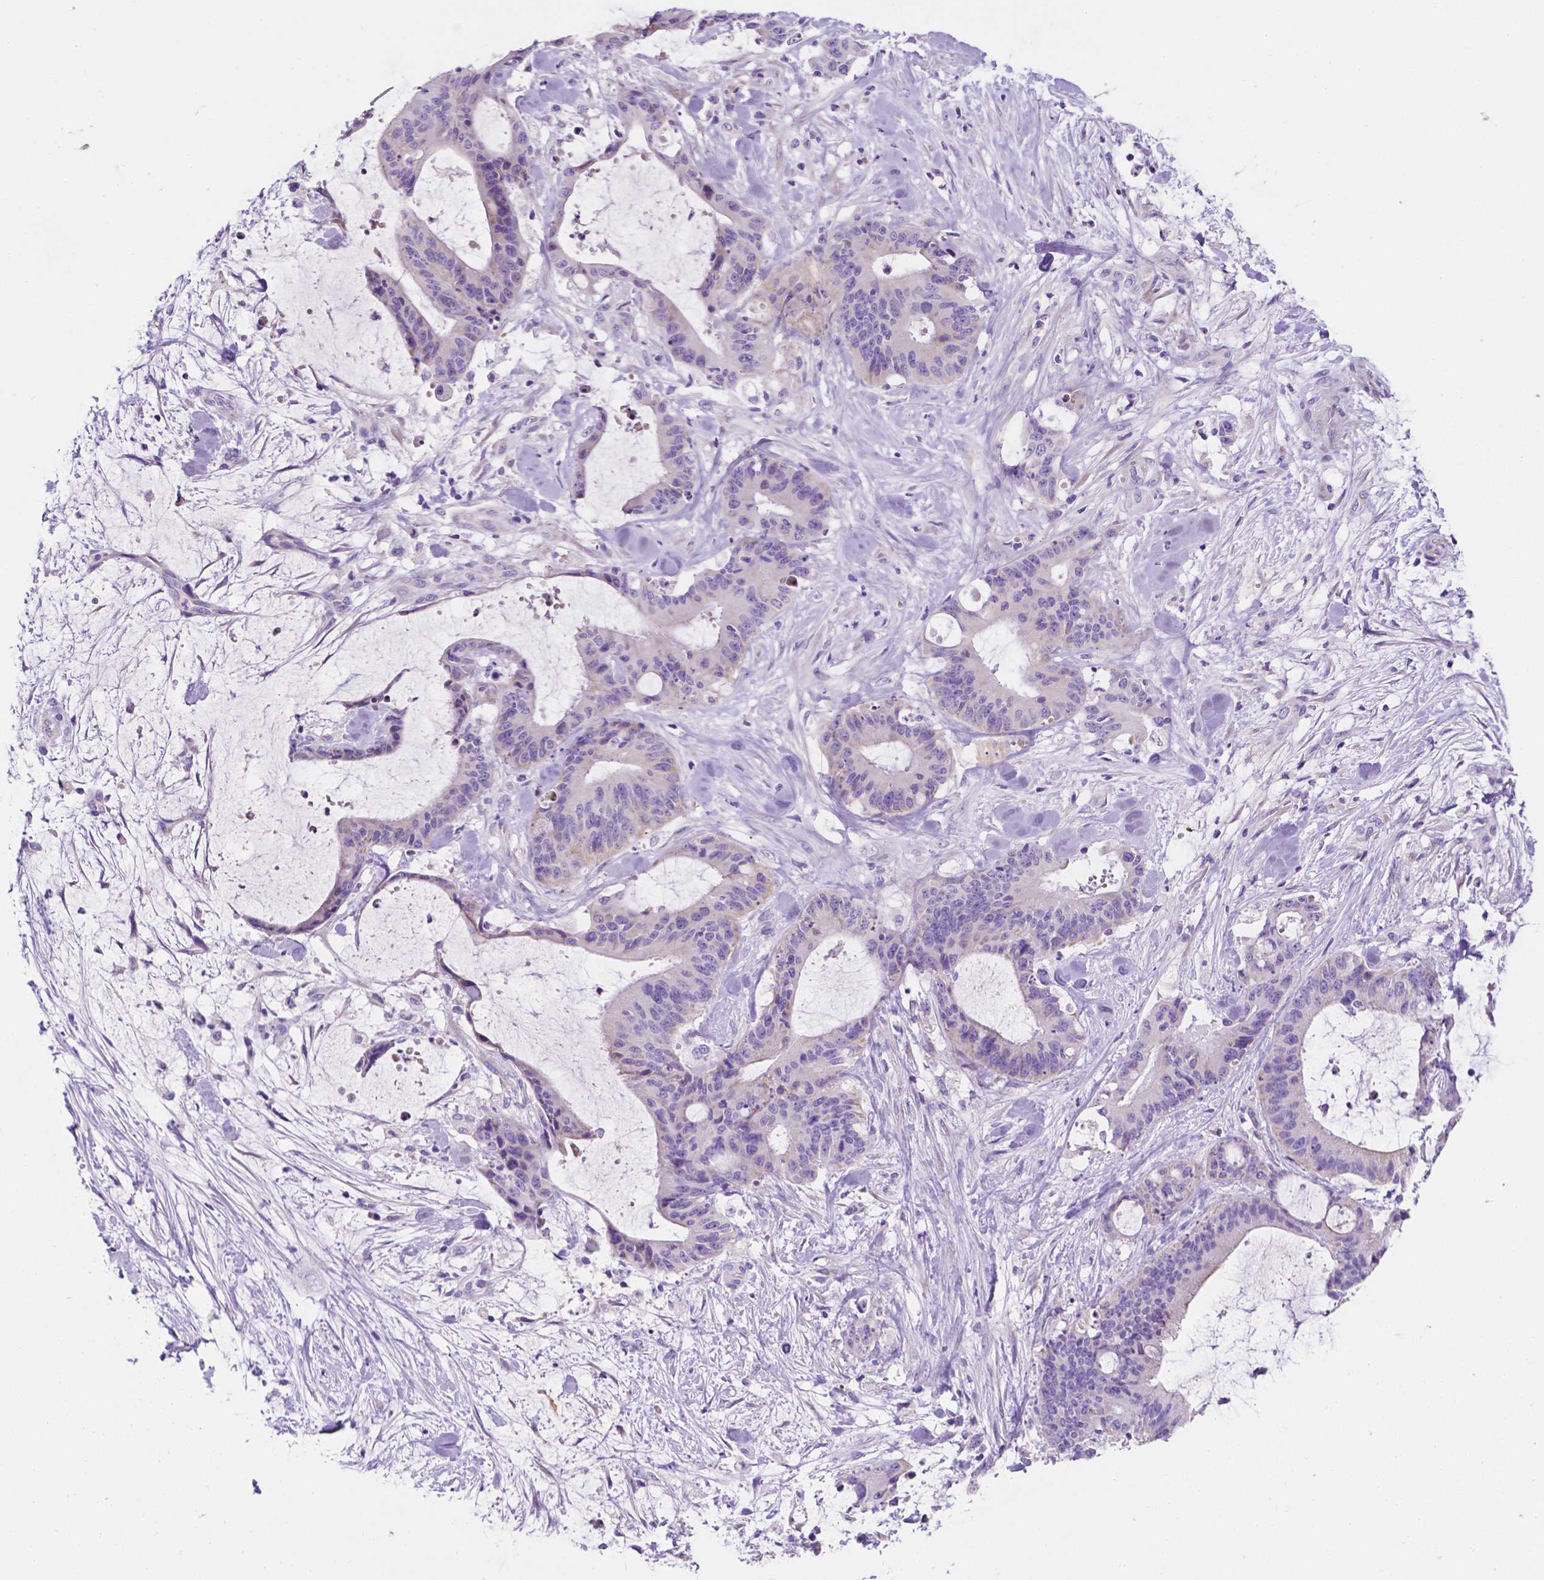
{"staining": {"intensity": "negative", "quantity": "none", "location": "none"}, "tissue": "liver cancer", "cell_type": "Tumor cells", "image_type": "cancer", "snomed": [{"axis": "morphology", "description": "Cholangiocarcinoma"}, {"axis": "topography", "description": "Liver"}], "caption": "Protein analysis of liver cancer (cholangiocarcinoma) shows no significant expression in tumor cells. (Brightfield microscopy of DAB (3,3'-diaminobenzidine) immunohistochemistry at high magnification).", "gene": "CEACAM7", "patient": {"sex": "female", "age": 73}}